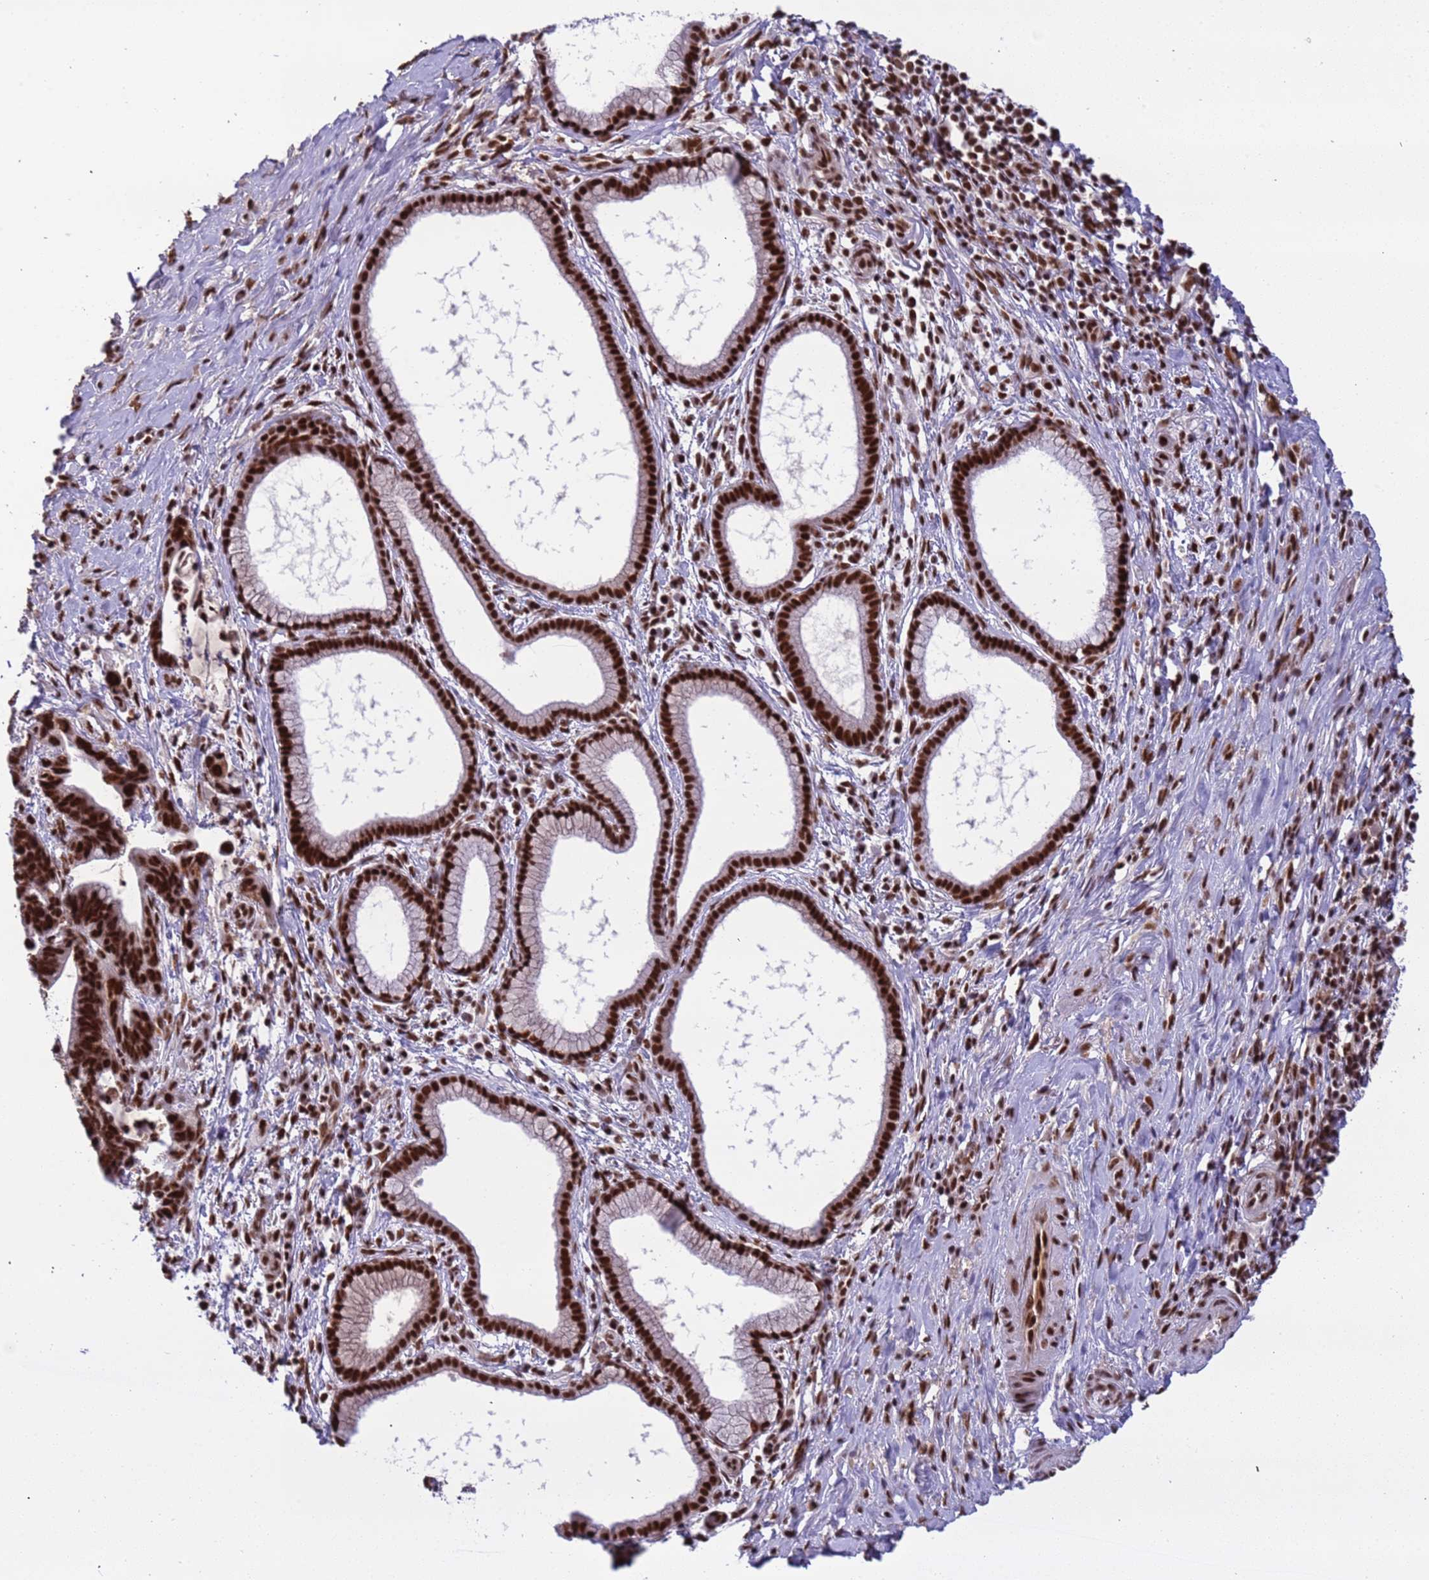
{"staining": {"intensity": "strong", "quantity": ">75%", "location": "nuclear"}, "tissue": "pancreatic cancer", "cell_type": "Tumor cells", "image_type": "cancer", "snomed": [{"axis": "morphology", "description": "Adenocarcinoma, NOS"}, {"axis": "topography", "description": "Pancreas"}], "caption": "Immunohistochemical staining of pancreatic cancer (adenocarcinoma) shows high levels of strong nuclear expression in about >75% of tumor cells.", "gene": "SRRT", "patient": {"sex": "female", "age": 83}}